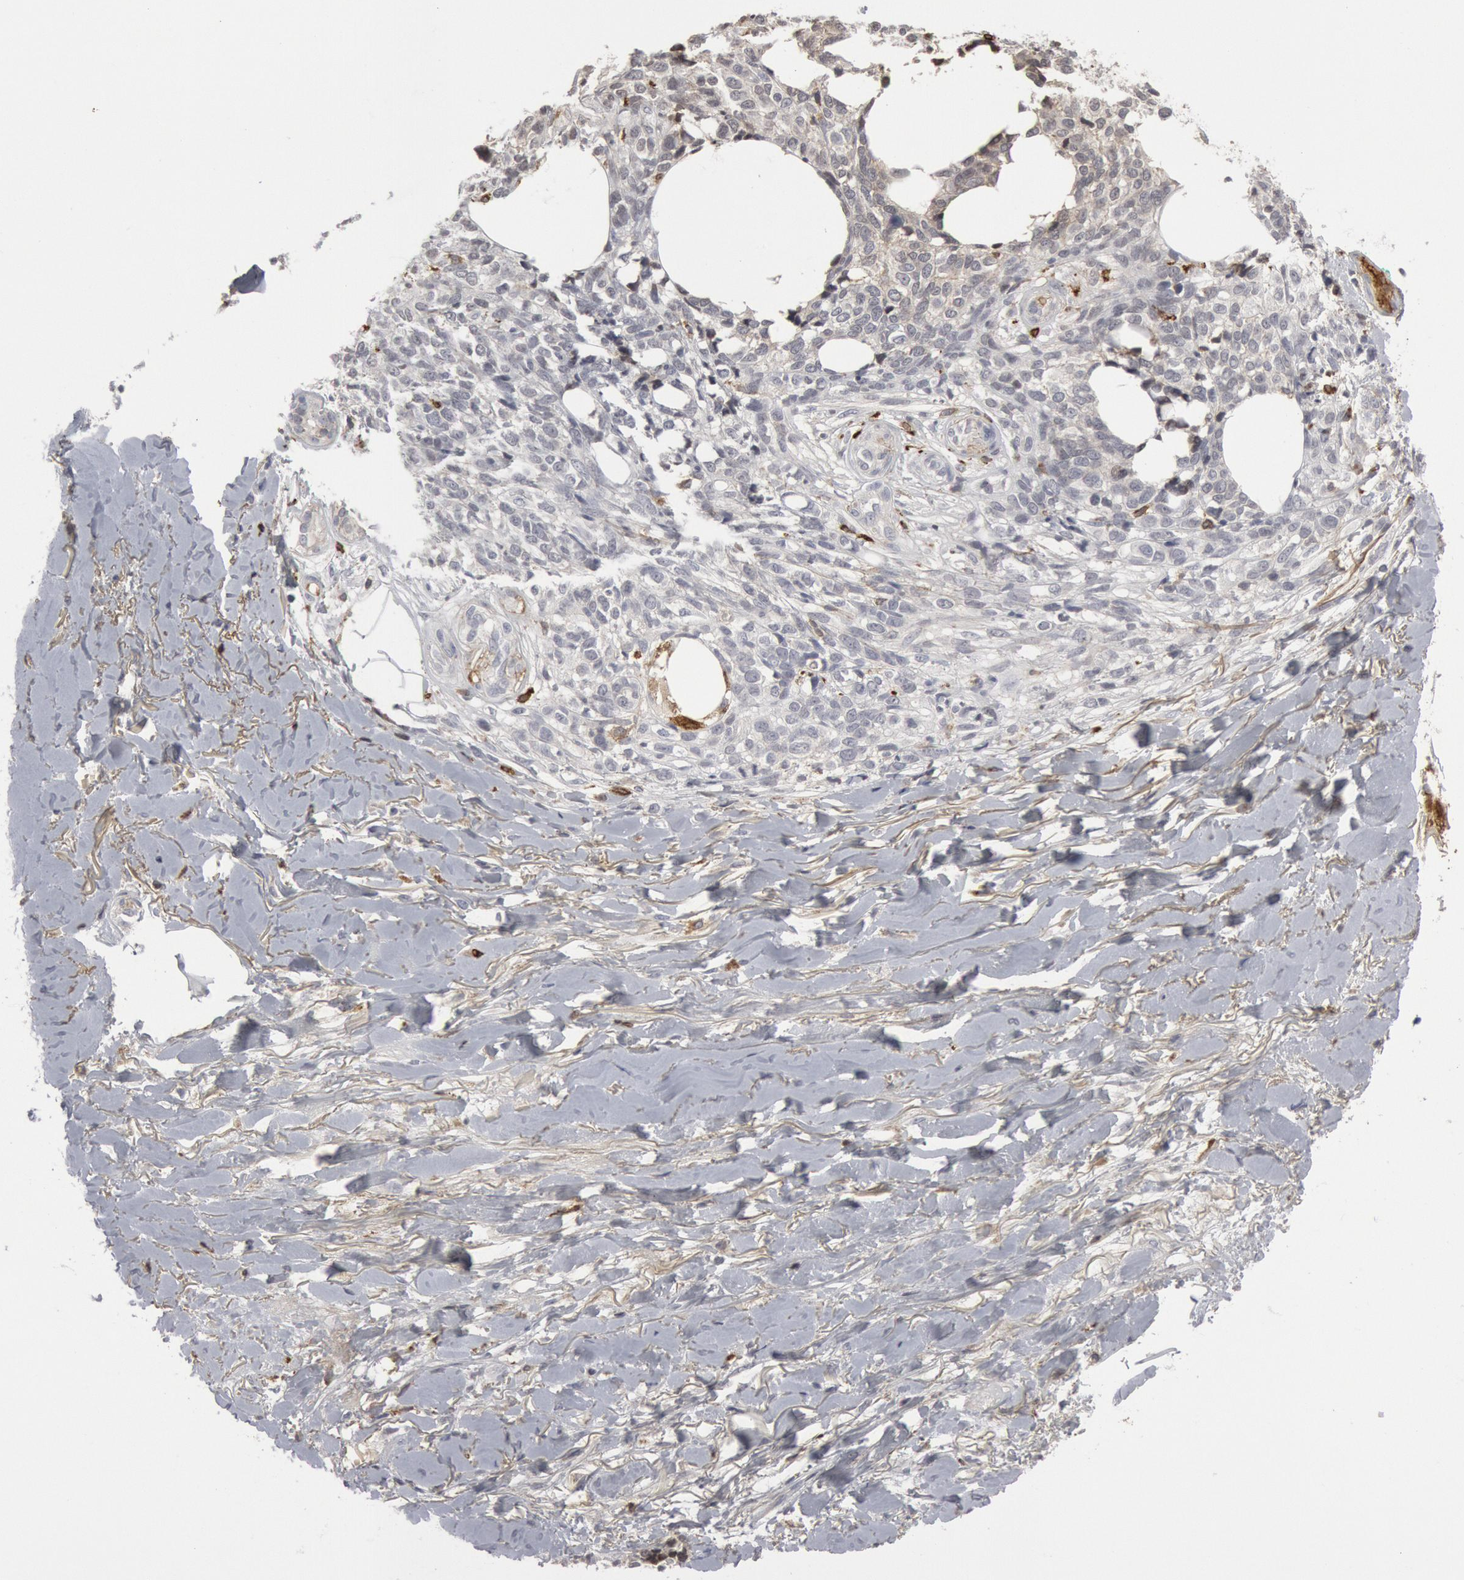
{"staining": {"intensity": "negative", "quantity": "none", "location": "none"}, "tissue": "melanoma", "cell_type": "Tumor cells", "image_type": "cancer", "snomed": [{"axis": "morphology", "description": "Malignant melanoma, NOS"}, {"axis": "topography", "description": "Skin"}], "caption": "Immunohistochemistry image of neoplastic tissue: human malignant melanoma stained with DAB (3,3'-diaminobenzidine) reveals no significant protein expression in tumor cells.", "gene": "C1QC", "patient": {"sex": "female", "age": 85}}